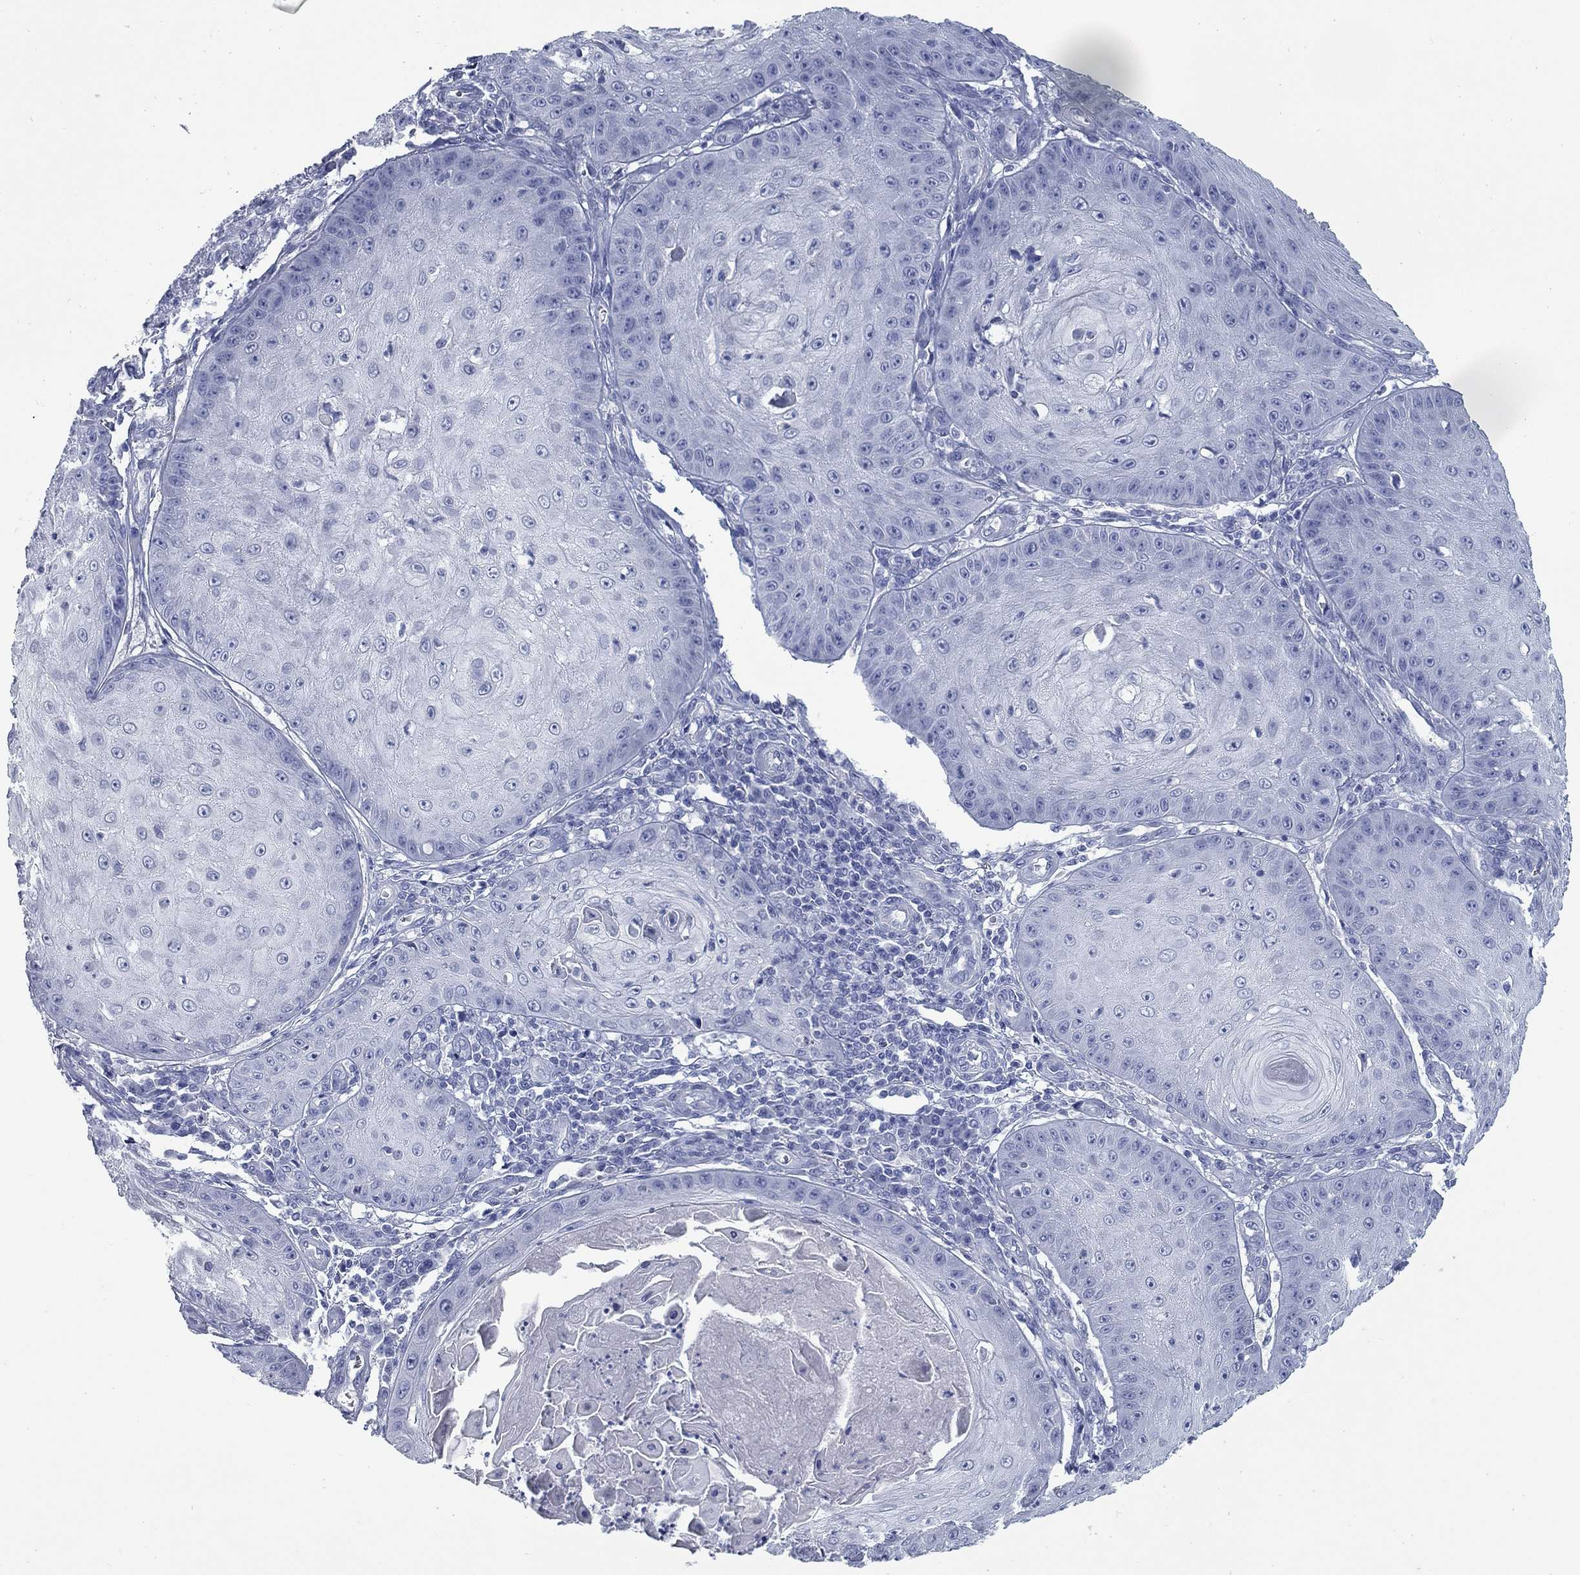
{"staining": {"intensity": "negative", "quantity": "none", "location": "none"}, "tissue": "skin cancer", "cell_type": "Tumor cells", "image_type": "cancer", "snomed": [{"axis": "morphology", "description": "Squamous cell carcinoma, NOS"}, {"axis": "topography", "description": "Skin"}], "caption": "The image reveals no significant staining in tumor cells of skin cancer. Nuclei are stained in blue.", "gene": "KIRREL2", "patient": {"sex": "male", "age": 70}}